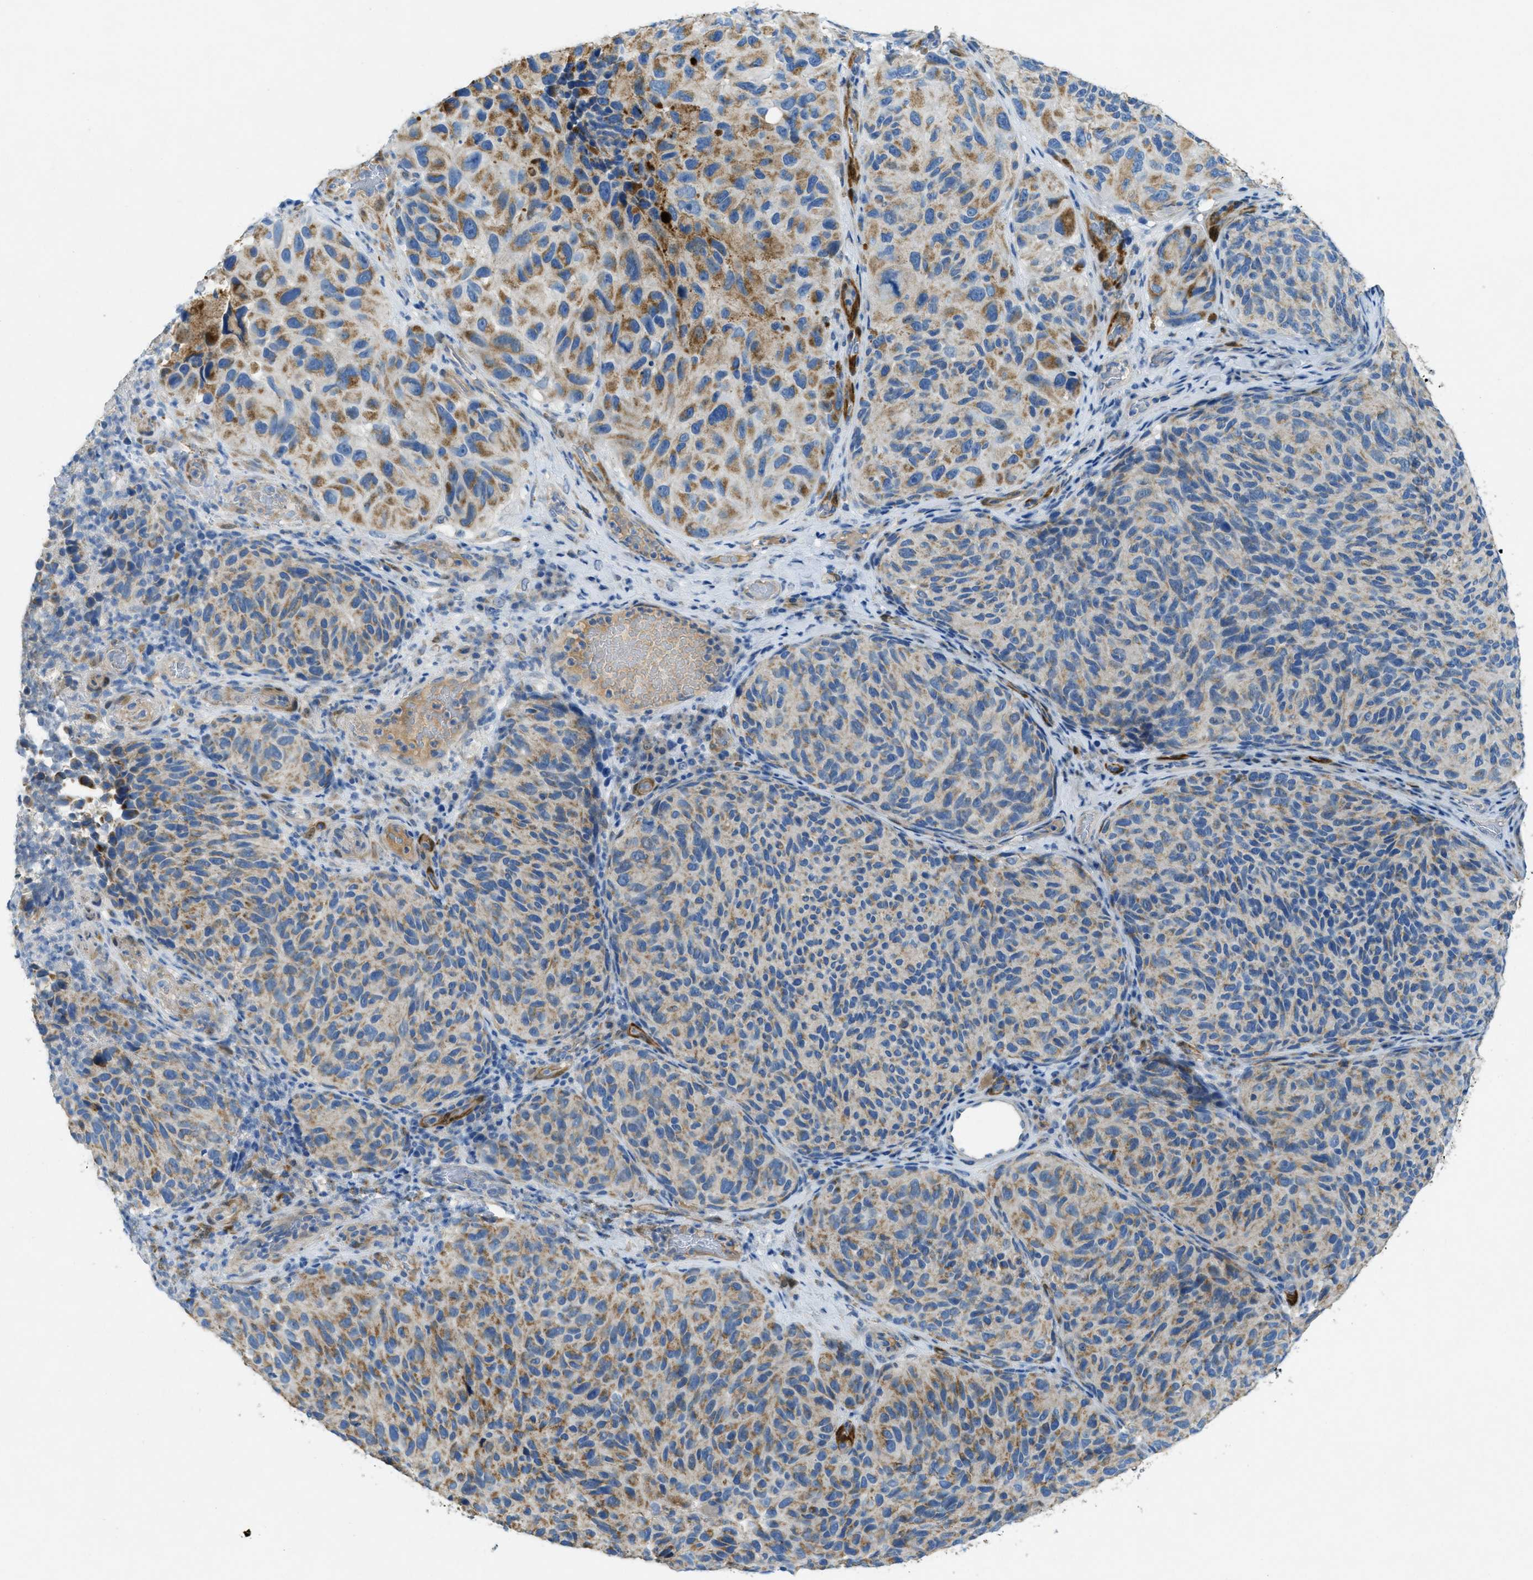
{"staining": {"intensity": "moderate", "quantity": "25%-75%", "location": "cytoplasmic/membranous"}, "tissue": "melanoma", "cell_type": "Tumor cells", "image_type": "cancer", "snomed": [{"axis": "morphology", "description": "Malignant melanoma, NOS"}, {"axis": "topography", "description": "Skin"}], "caption": "Immunohistochemical staining of human malignant melanoma exhibits moderate cytoplasmic/membranous protein expression in about 25%-75% of tumor cells. (IHC, brightfield microscopy, high magnification).", "gene": "CYGB", "patient": {"sex": "female", "age": 73}}